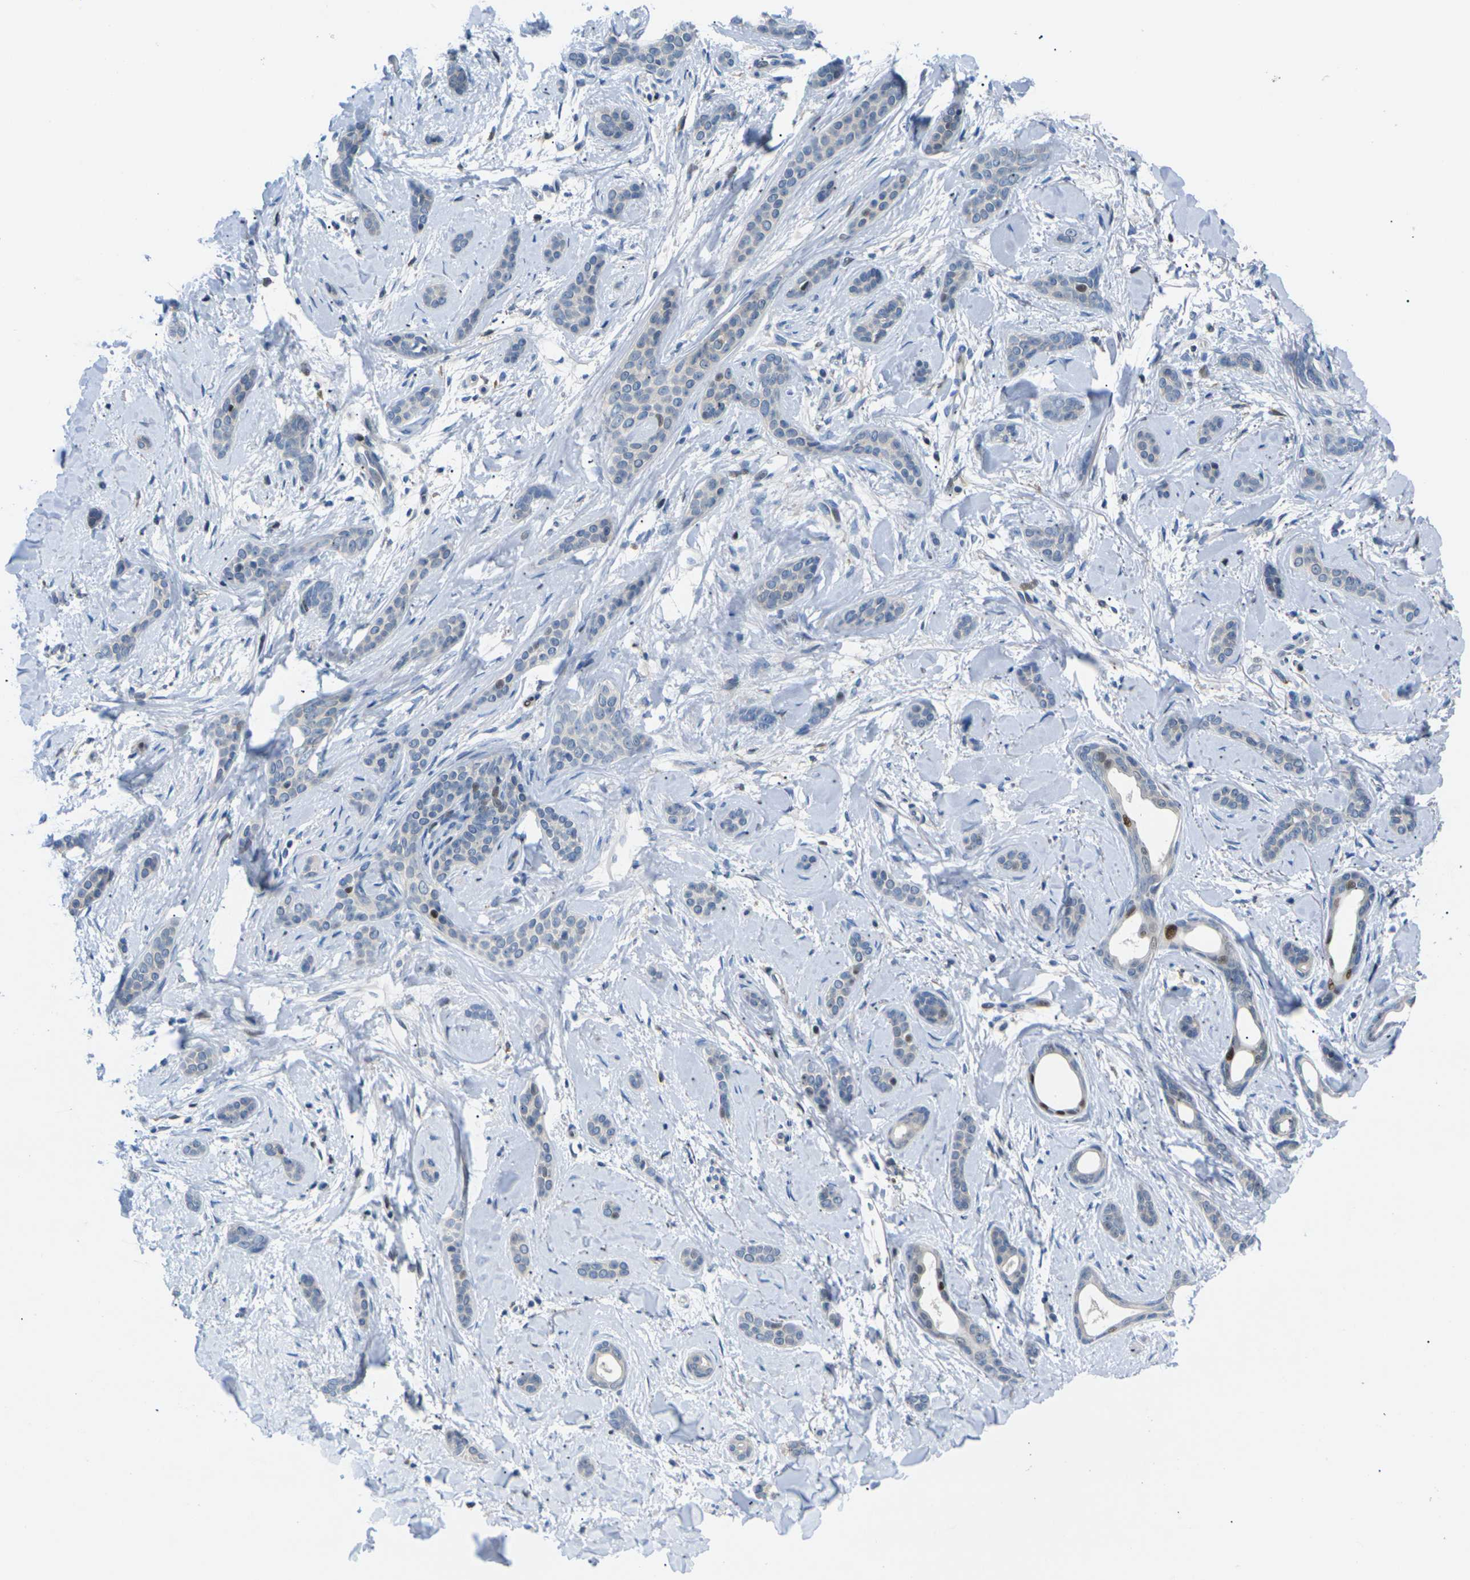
{"staining": {"intensity": "moderate", "quantity": "<25%", "location": "nuclear"}, "tissue": "skin cancer", "cell_type": "Tumor cells", "image_type": "cancer", "snomed": [{"axis": "morphology", "description": "Basal cell carcinoma"}, {"axis": "morphology", "description": "Adnexal tumor, benign"}, {"axis": "topography", "description": "Skin"}], "caption": "Skin benign adnexal tumor was stained to show a protein in brown. There is low levels of moderate nuclear expression in approximately <25% of tumor cells.", "gene": "RPS6KA3", "patient": {"sex": "female", "age": 42}}